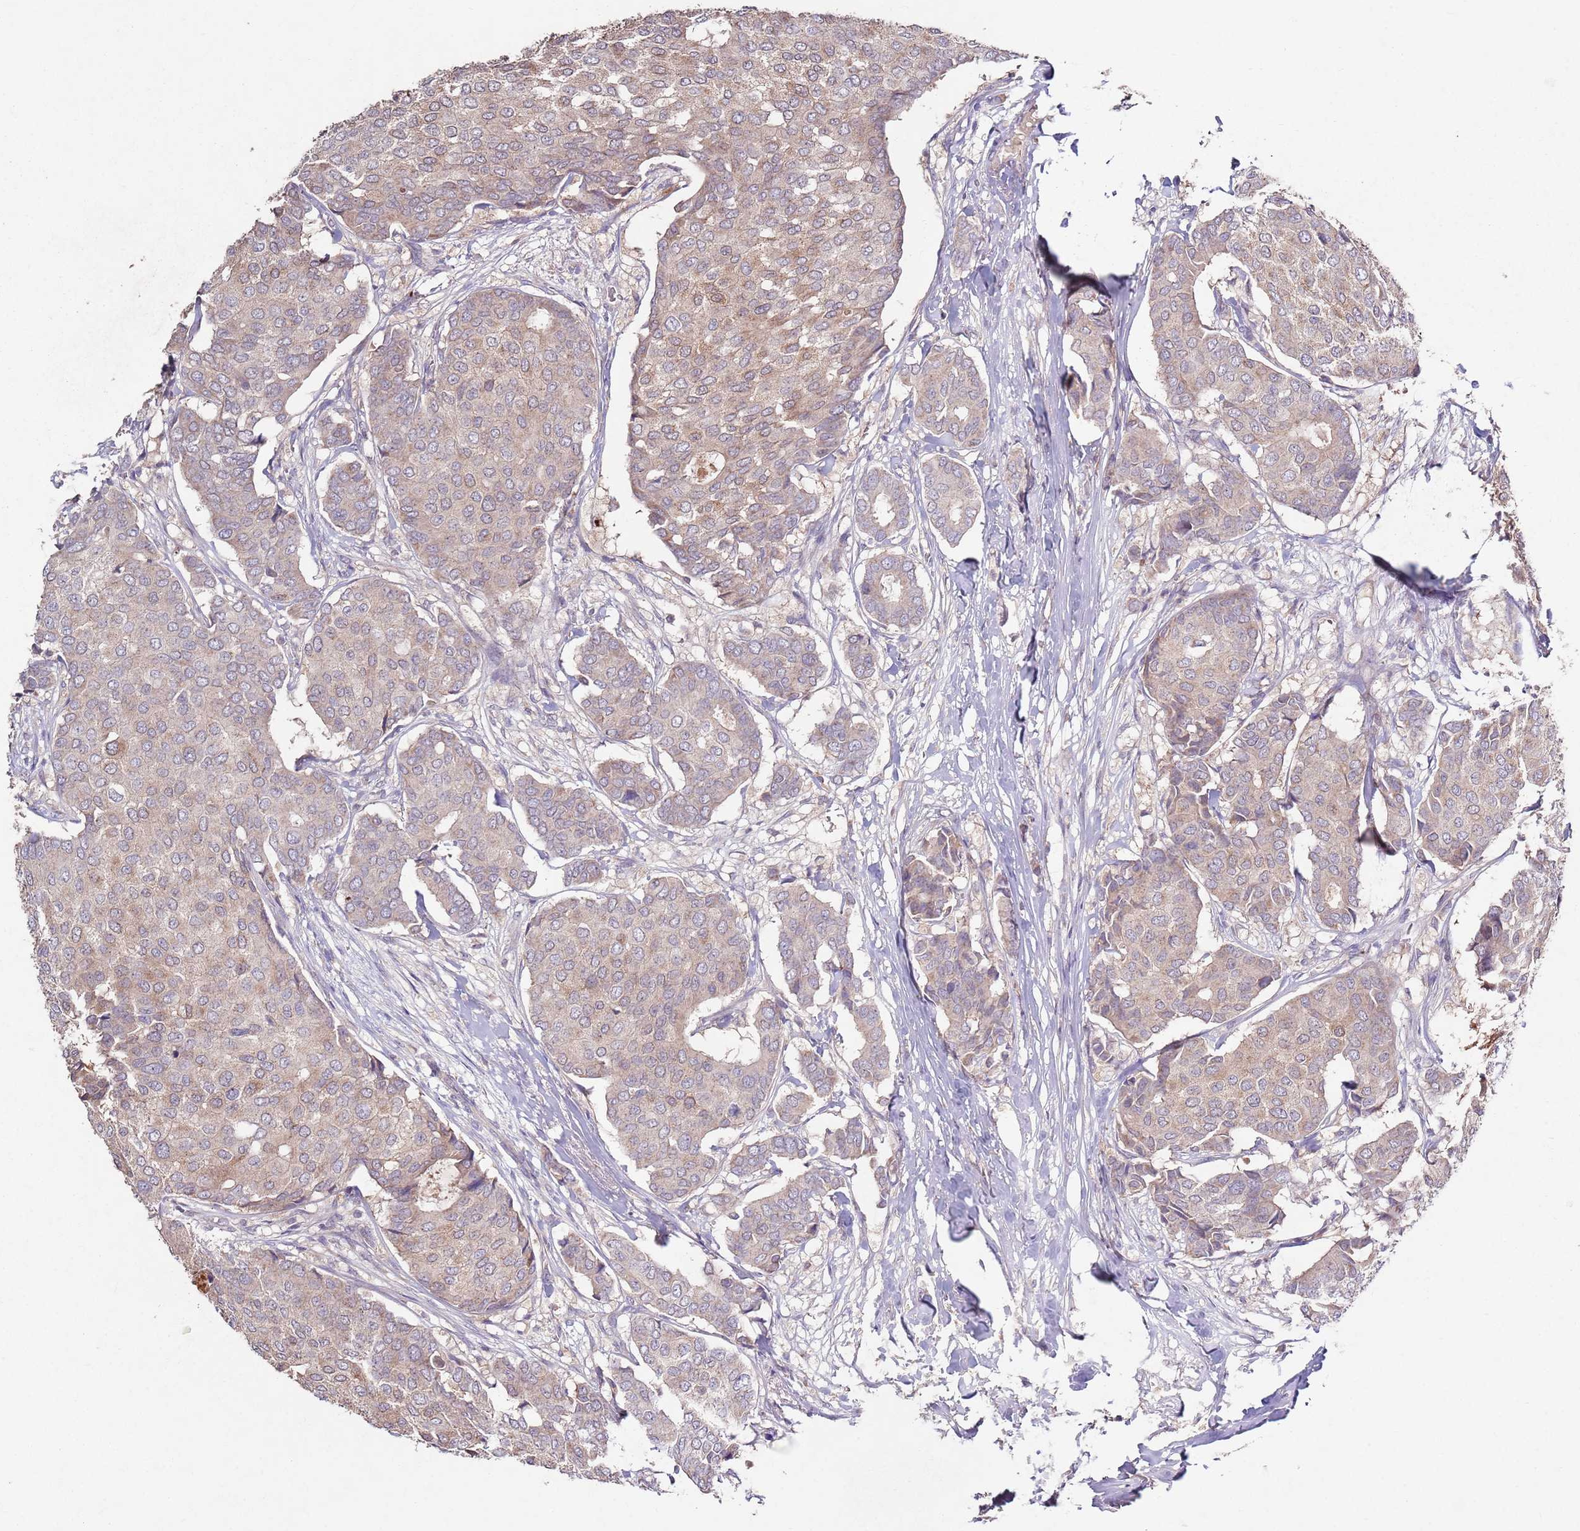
{"staining": {"intensity": "weak", "quantity": "25%-75%", "location": "cytoplasmic/membranous"}, "tissue": "breast cancer", "cell_type": "Tumor cells", "image_type": "cancer", "snomed": [{"axis": "morphology", "description": "Duct carcinoma"}, {"axis": "topography", "description": "Breast"}], "caption": "Human breast cancer (infiltrating ductal carcinoma) stained for a protein (brown) exhibits weak cytoplasmic/membranous positive expression in about 25%-75% of tumor cells.", "gene": "NRDE2", "patient": {"sex": "female", "age": 75}}